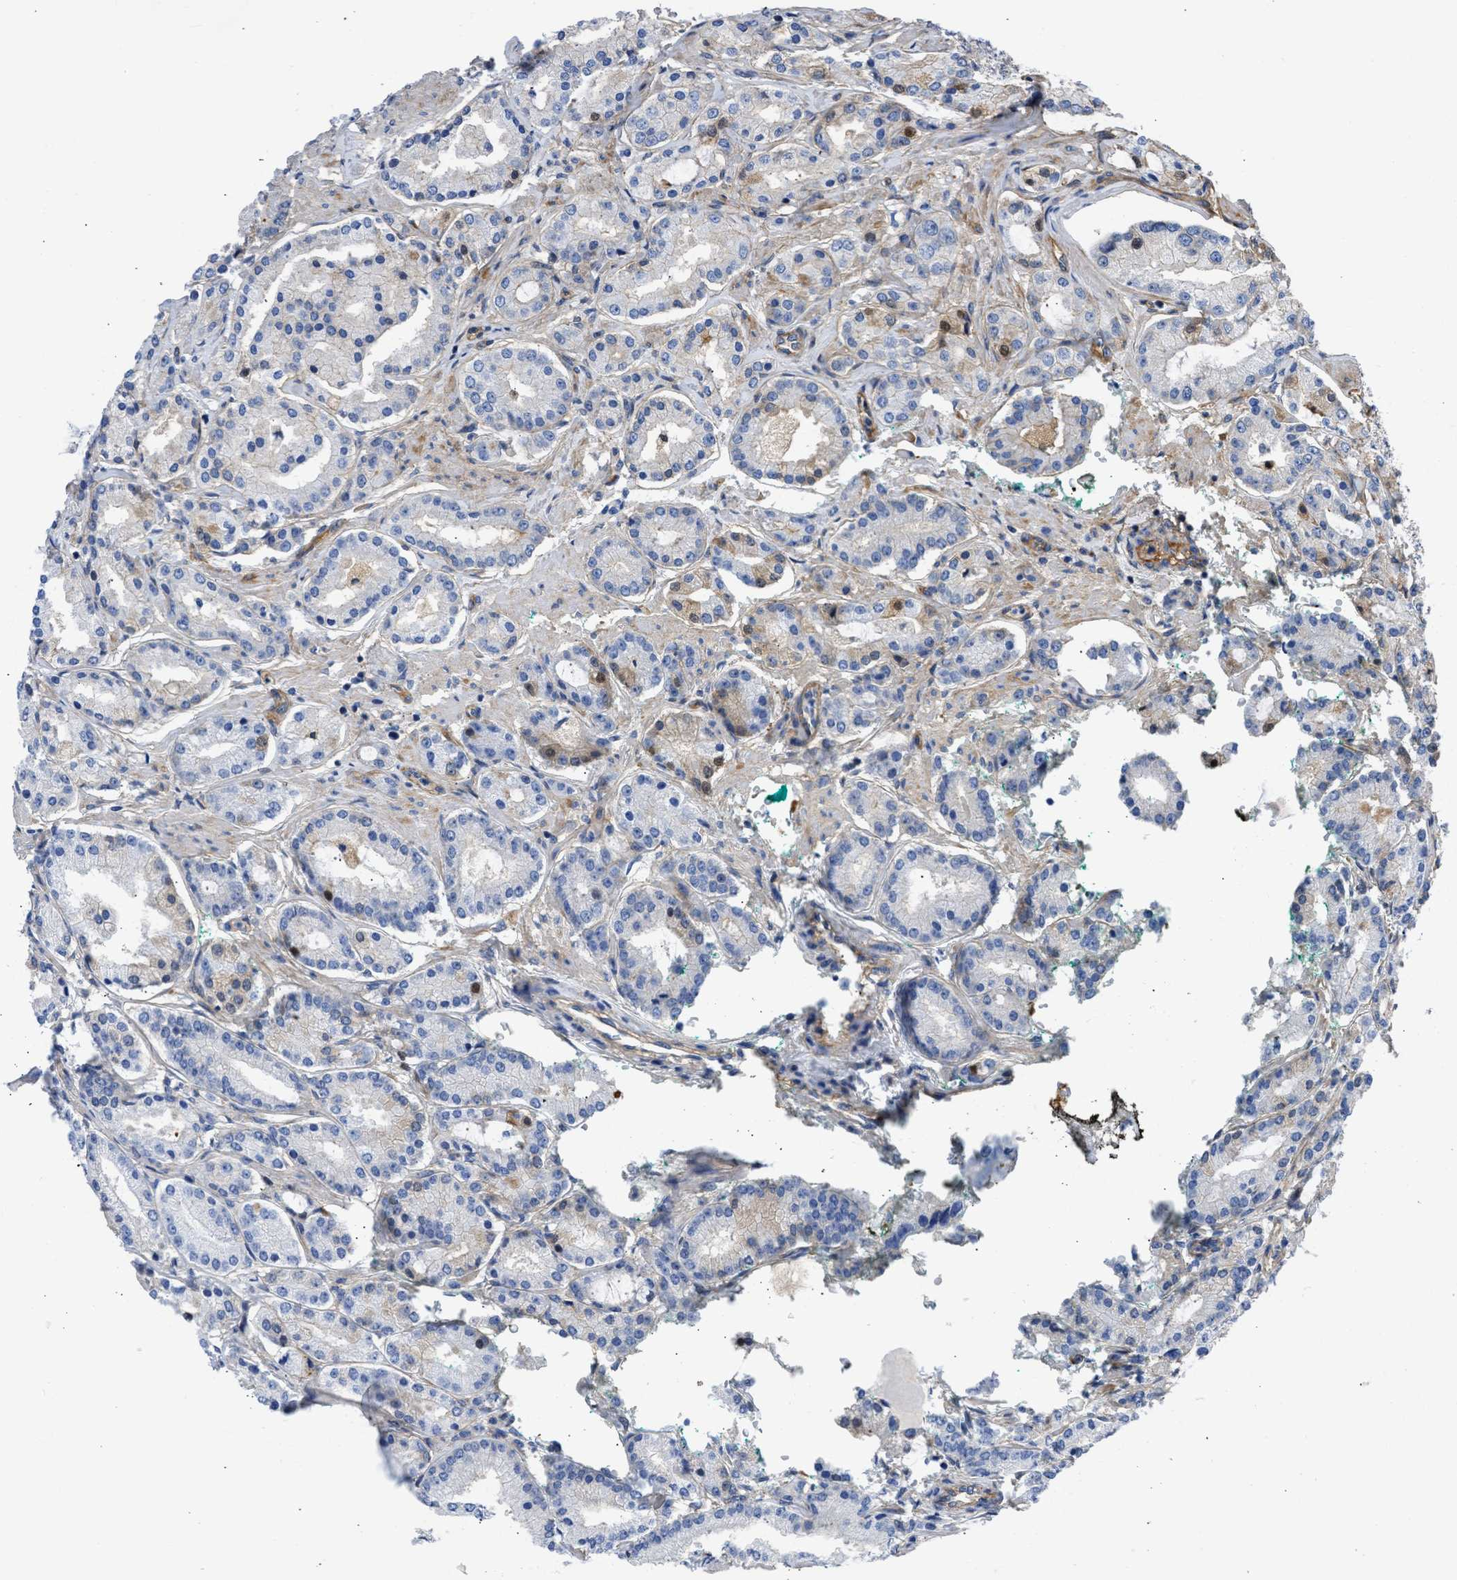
{"staining": {"intensity": "moderate", "quantity": "<25%", "location": "cytoplasmic/membranous,nuclear"}, "tissue": "prostate cancer", "cell_type": "Tumor cells", "image_type": "cancer", "snomed": [{"axis": "morphology", "description": "Adenocarcinoma, Low grade"}, {"axis": "topography", "description": "Prostate"}], "caption": "Low-grade adenocarcinoma (prostate) stained with DAB immunohistochemistry reveals low levels of moderate cytoplasmic/membranous and nuclear positivity in about <25% of tumor cells.", "gene": "MAS1L", "patient": {"sex": "male", "age": 63}}